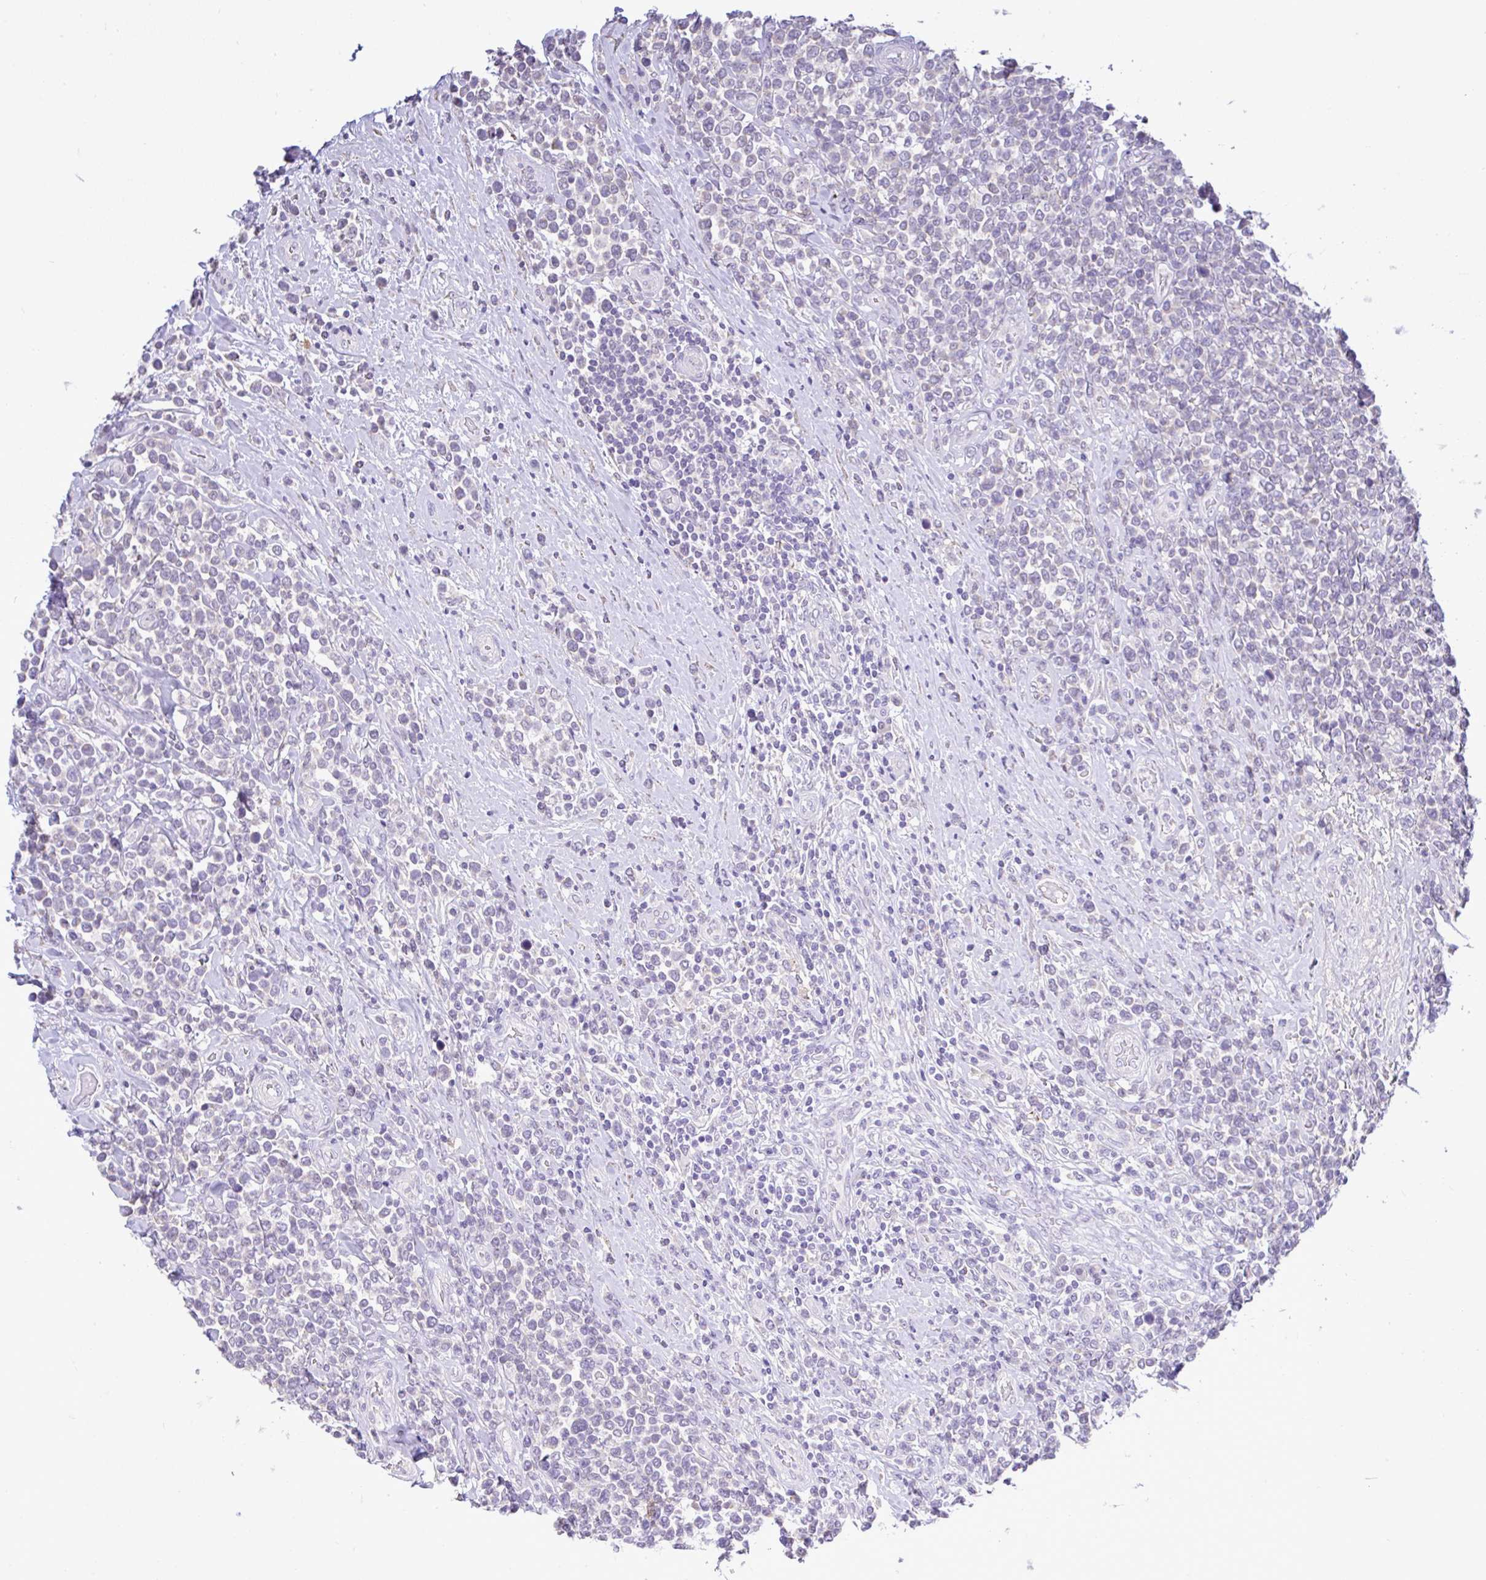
{"staining": {"intensity": "negative", "quantity": "none", "location": "none"}, "tissue": "lymphoma", "cell_type": "Tumor cells", "image_type": "cancer", "snomed": [{"axis": "morphology", "description": "Malignant lymphoma, non-Hodgkin's type, High grade"}, {"axis": "topography", "description": "Soft tissue"}], "caption": "Immunohistochemistry micrograph of malignant lymphoma, non-Hodgkin's type (high-grade) stained for a protein (brown), which reveals no positivity in tumor cells.", "gene": "CTU1", "patient": {"sex": "female", "age": 56}}